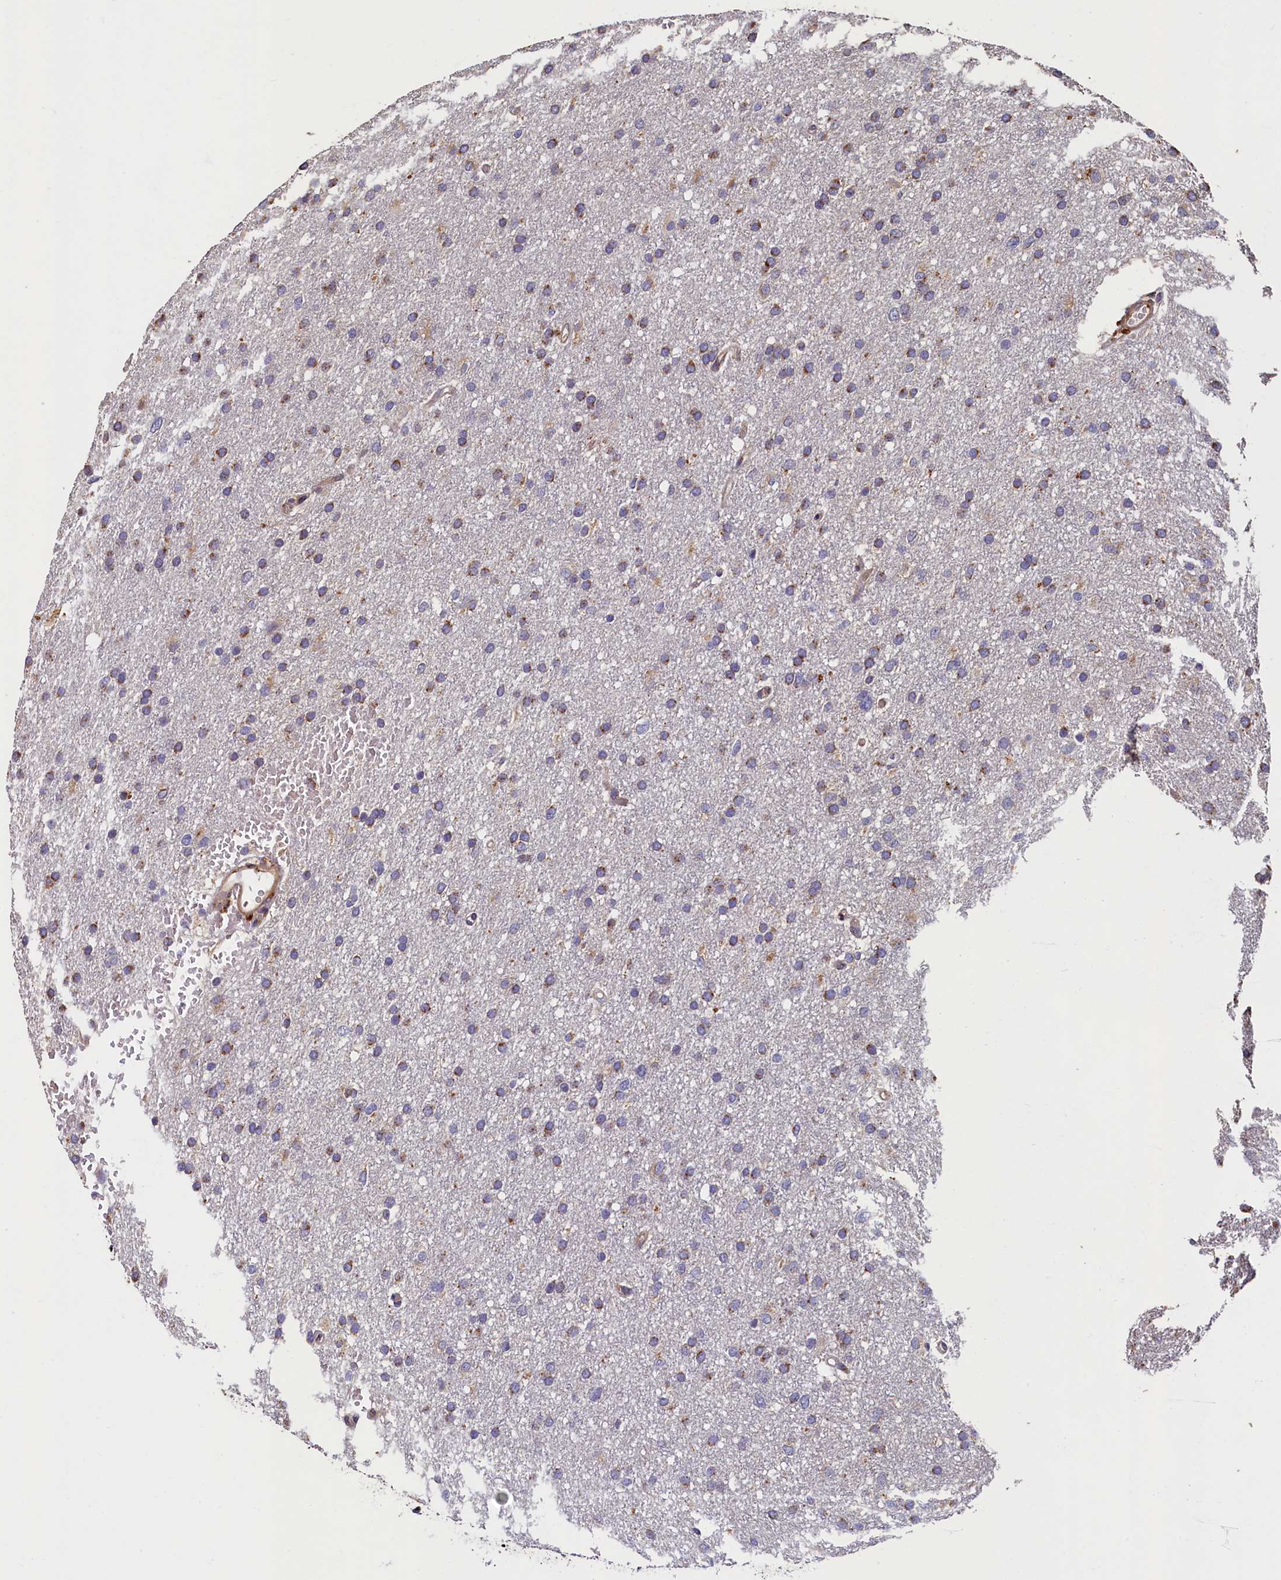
{"staining": {"intensity": "moderate", "quantity": "<25%", "location": "cytoplasmic/membranous"}, "tissue": "glioma", "cell_type": "Tumor cells", "image_type": "cancer", "snomed": [{"axis": "morphology", "description": "Glioma, malignant, High grade"}, {"axis": "topography", "description": "Cerebral cortex"}], "caption": "Moderate cytoplasmic/membranous positivity is seen in approximately <25% of tumor cells in glioma. (DAB (3,3'-diaminobenzidine) = brown stain, brightfield microscopy at high magnification).", "gene": "TMEM181", "patient": {"sex": "female", "age": 36}}